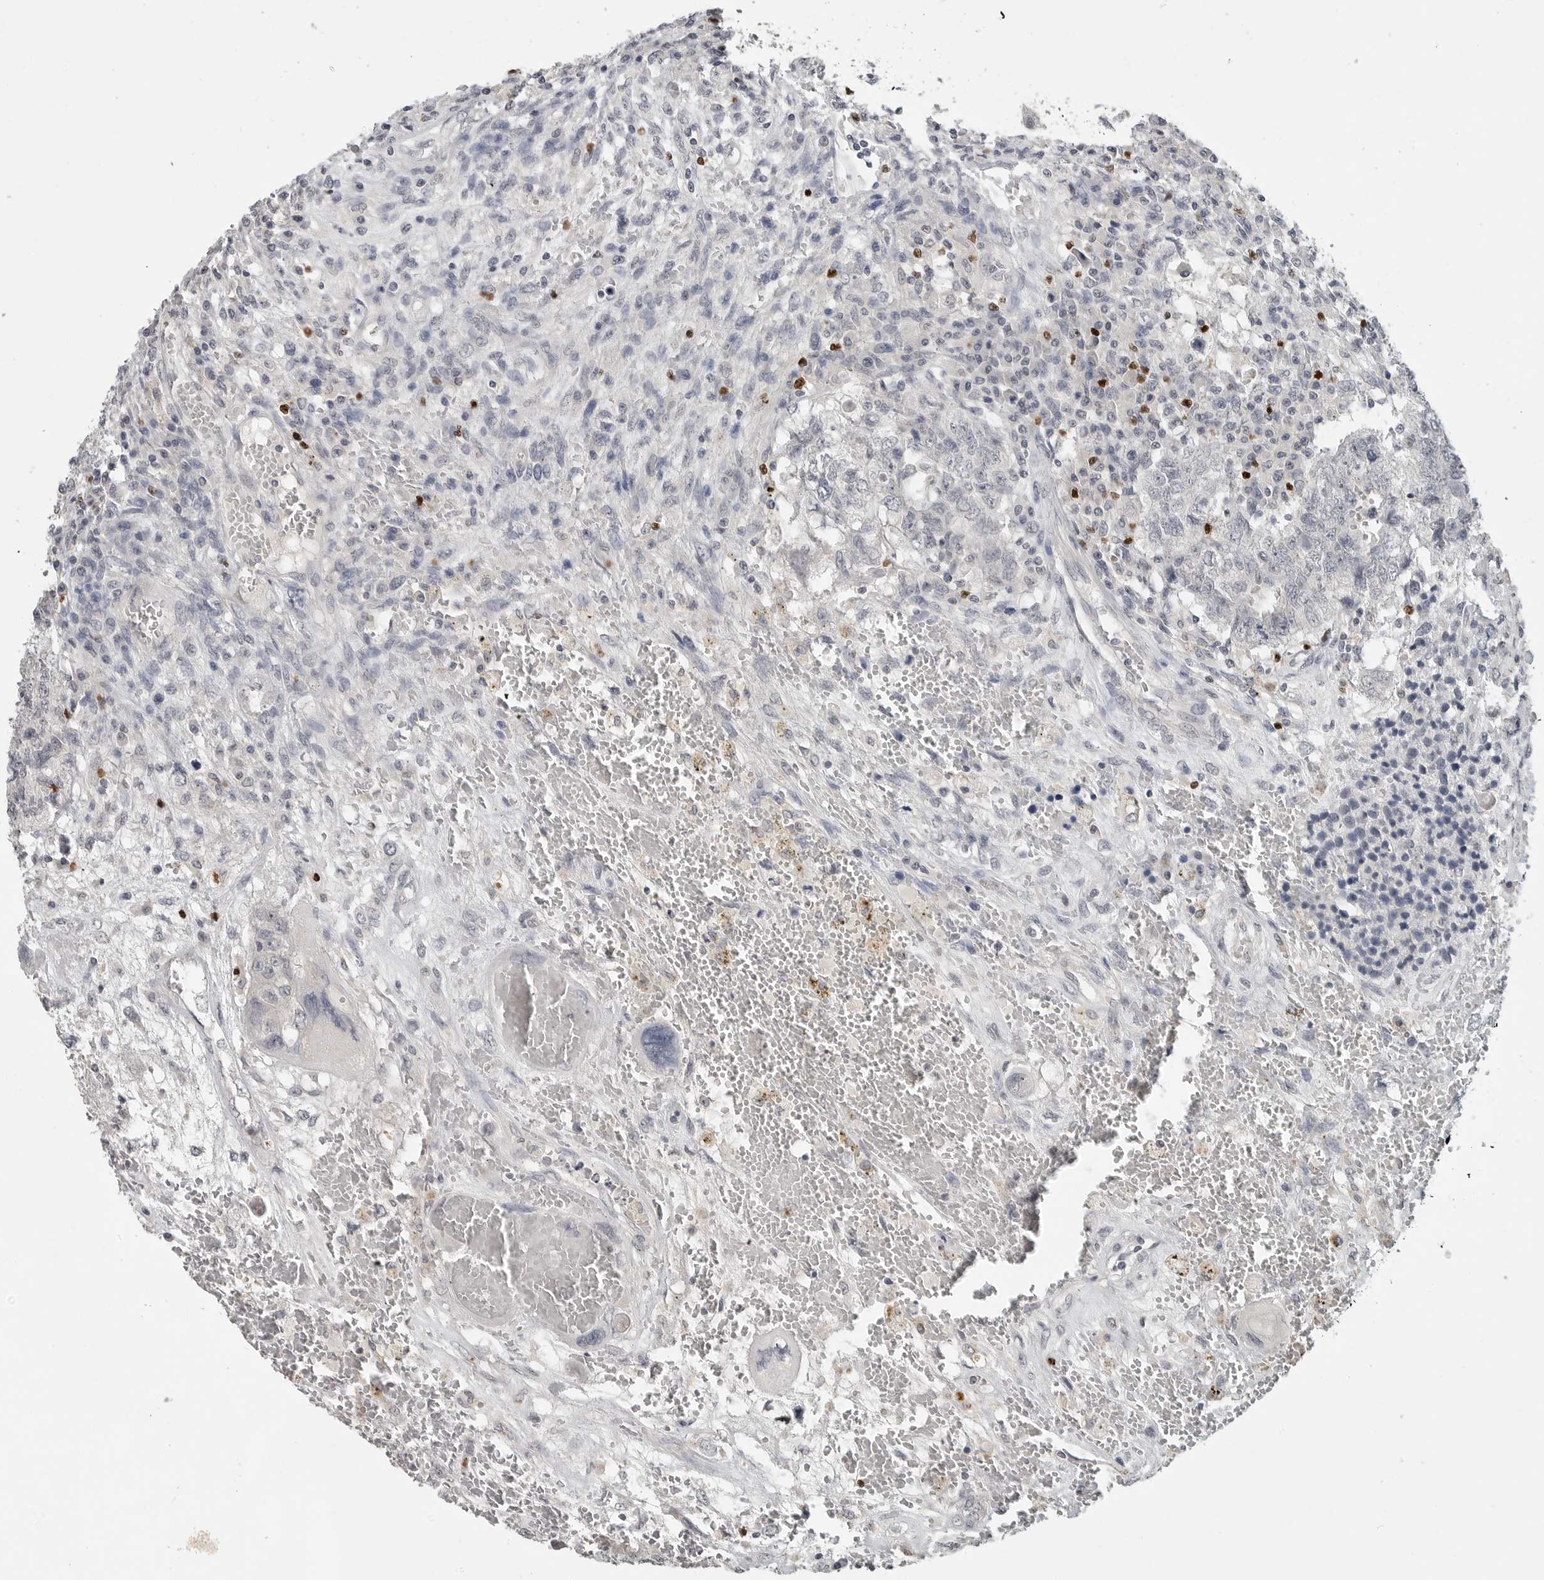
{"staining": {"intensity": "negative", "quantity": "none", "location": "none"}, "tissue": "testis cancer", "cell_type": "Tumor cells", "image_type": "cancer", "snomed": [{"axis": "morphology", "description": "Carcinoma, Embryonal, NOS"}, {"axis": "topography", "description": "Testis"}], "caption": "An image of human testis embryonal carcinoma is negative for staining in tumor cells. (DAB IHC with hematoxylin counter stain).", "gene": "FOXP3", "patient": {"sex": "male", "age": 26}}